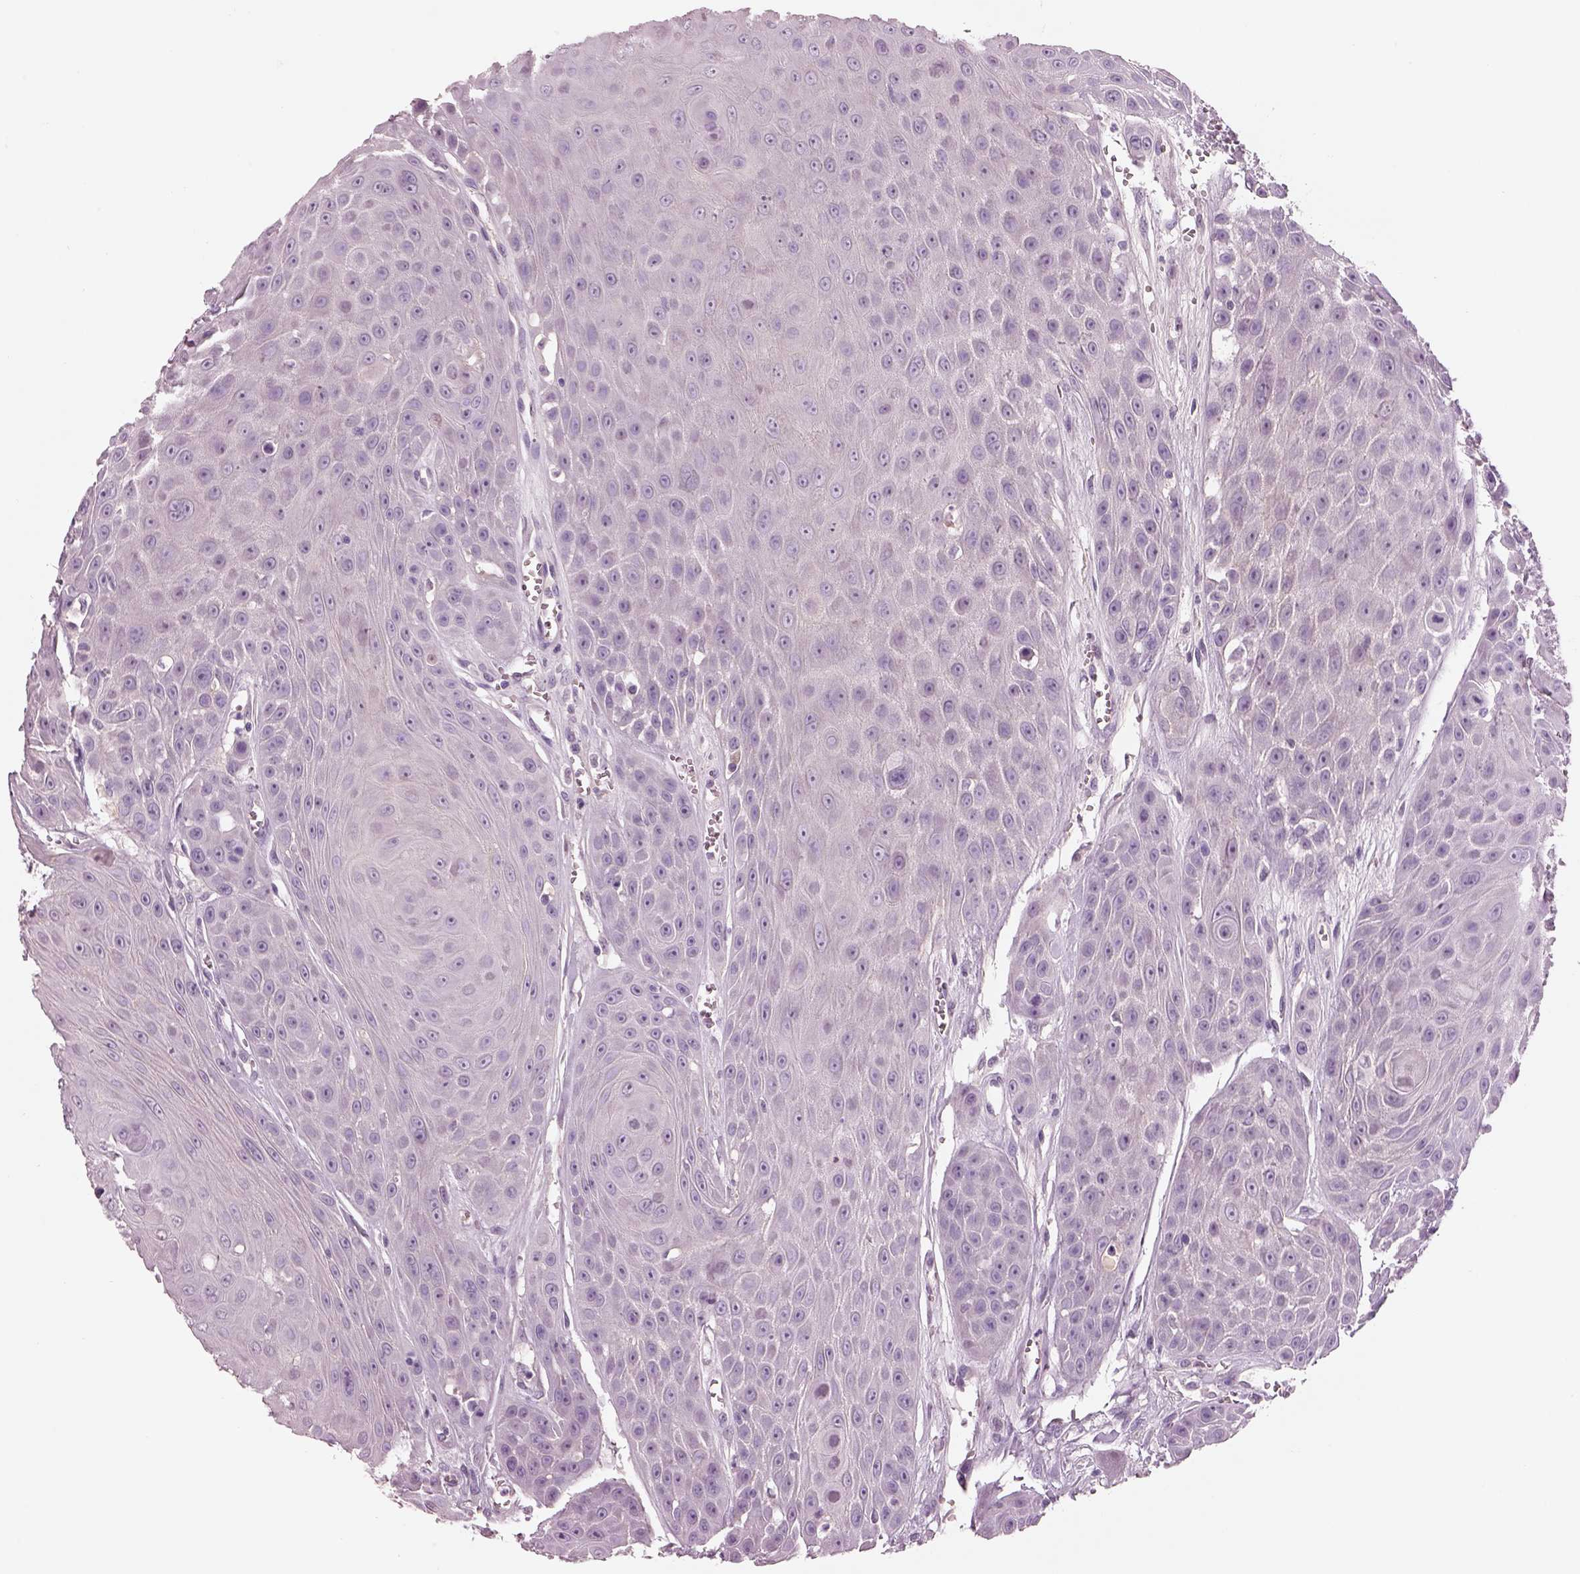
{"staining": {"intensity": "negative", "quantity": "none", "location": "none"}, "tissue": "head and neck cancer", "cell_type": "Tumor cells", "image_type": "cancer", "snomed": [{"axis": "morphology", "description": "Squamous cell carcinoma, NOS"}, {"axis": "topography", "description": "Oral tissue"}, {"axis": "topography", "description": "Head-Neck"}], "caption": "Tumor cells show no significant staining in head and neck cancer (squamous cell carcinoma). (Brightfield microscopy of DAB IHC at high magnification).", "gene": "IGLL1", "patient": {"sex": "male", "age": 81}}